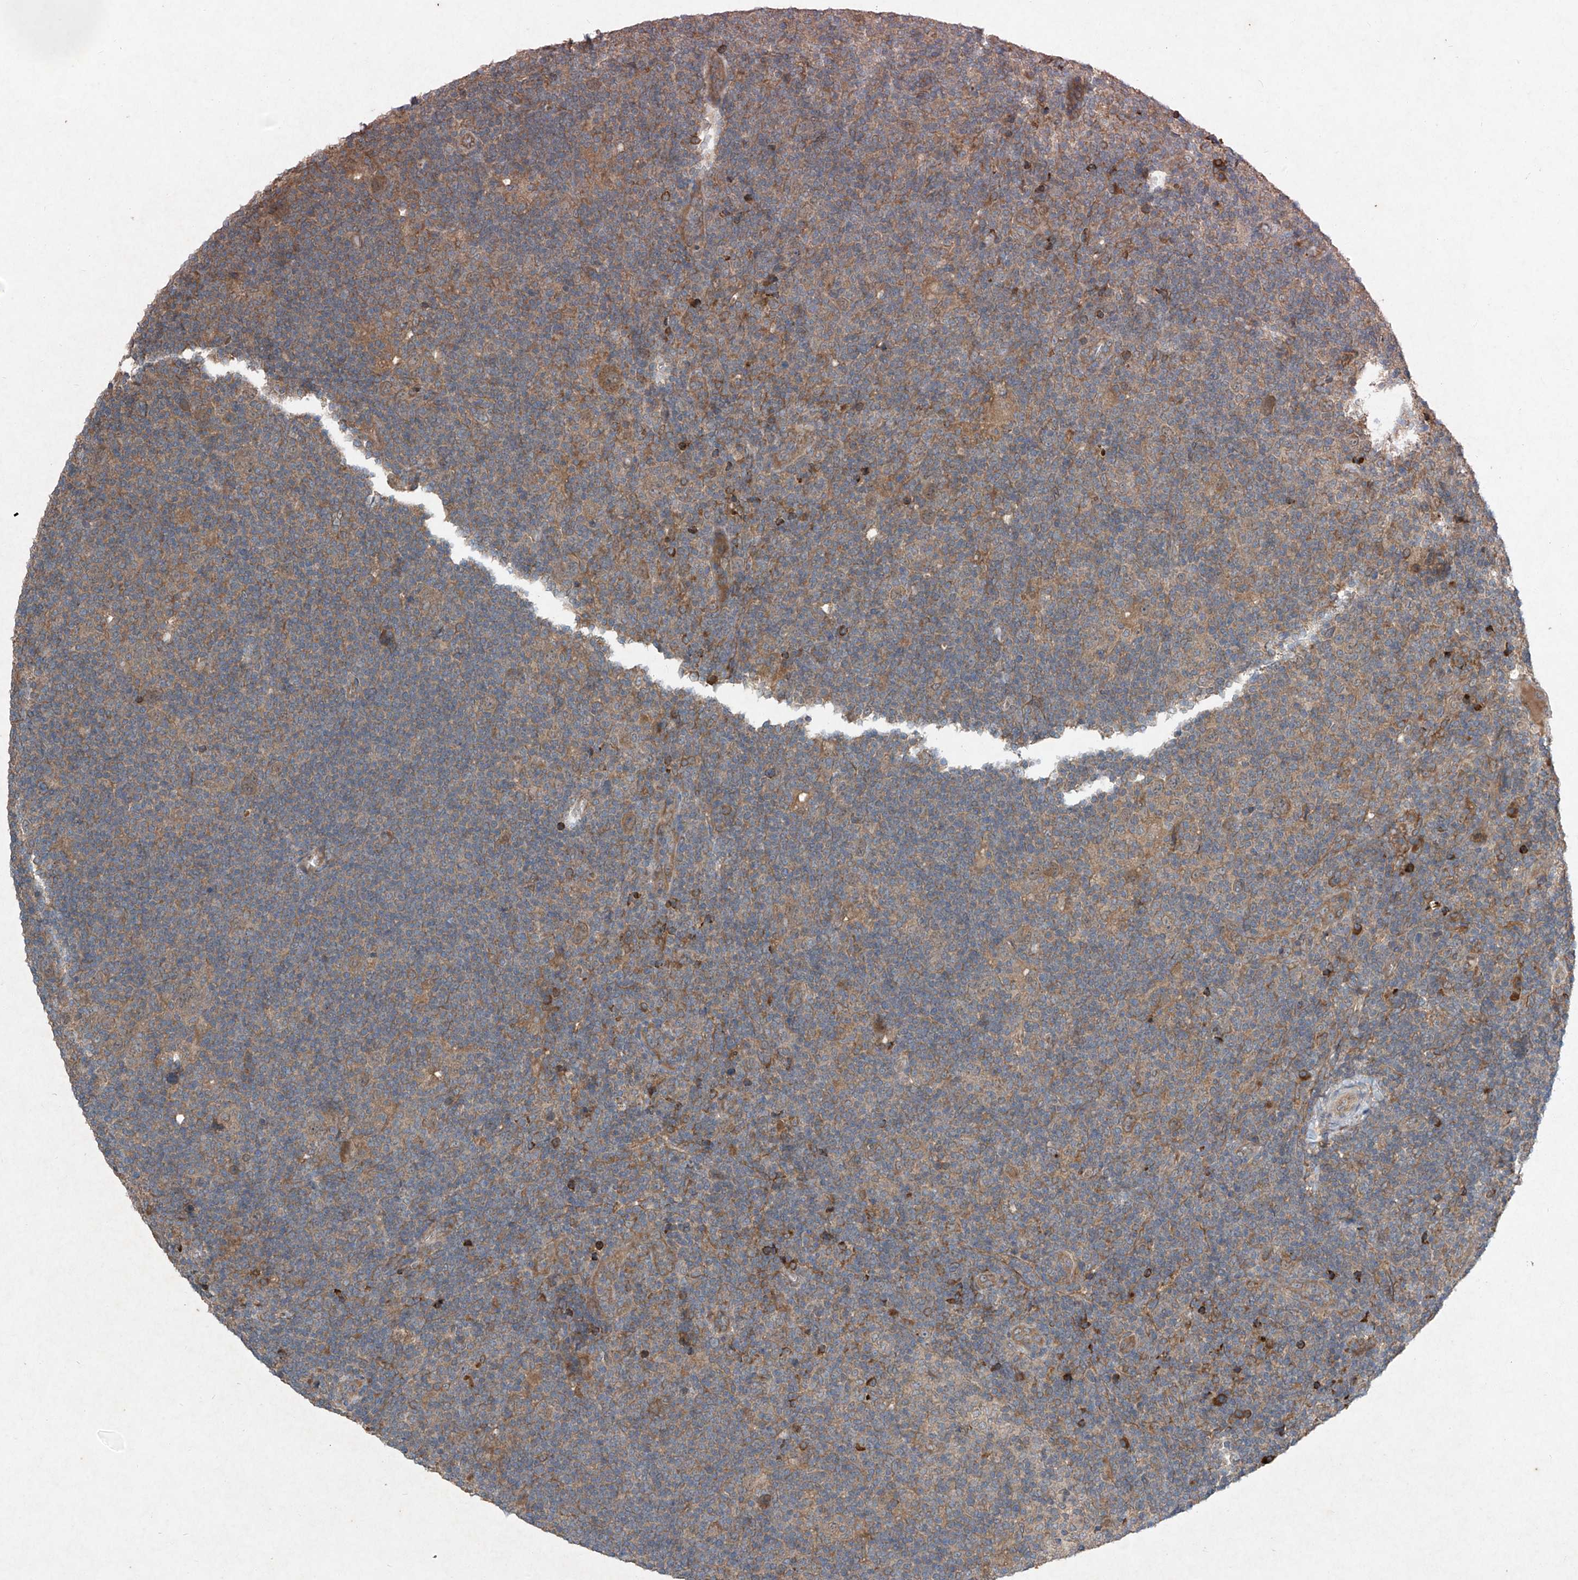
{"staining": {"intensity": "weak", "quantity": "25%-75%", "location": "cytoplasmic/membranous"}, "tissue": "lymphoma", "cell_type": "Tumor cells", "image_type": "cancer", "snomed": [{"axis": "morphology", "description": "Hodgkin's disease, NOS"}, {"axis": "topography", "description": "Lymph node"}], "caption": "Human lymphoma stained for a protein (brown) demonstrates weak cytoplasmic/membranous positive staining in approximately 25%-75% of tumor cells.", "gene": "FOXRED2", "patient": {"sex": "female", "age": 57}}